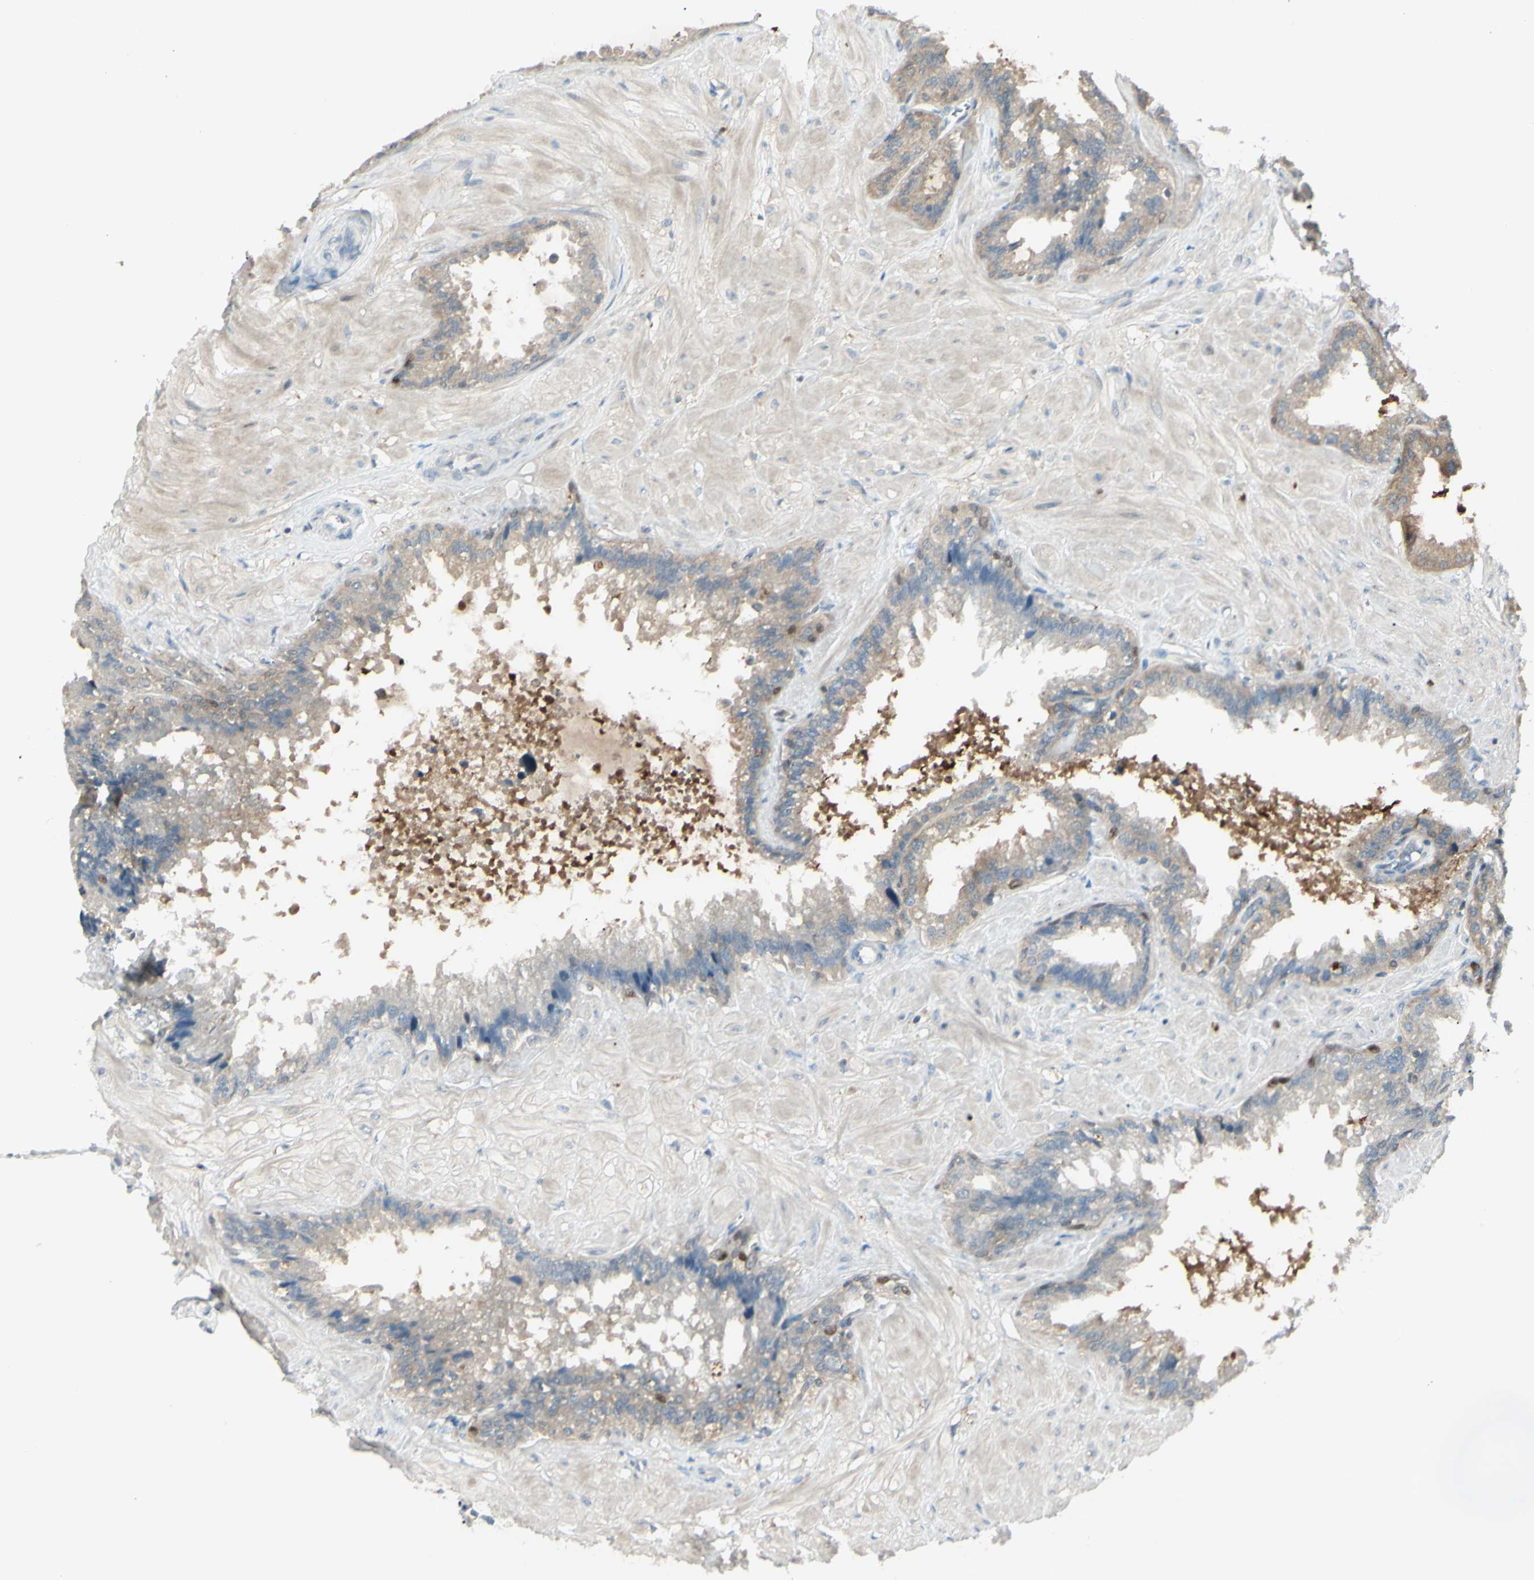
{"staining": {"intensity": "weak", "quantity": ">75%", "location": "cytoplasmic/membranous"}, "tissue": "seminal vesicle", "cell_type": "Glandular cells", "image_type": "normal", "snomed": [{"axis": "morphology", "description": "Normal tissue, NOS"}, {"axis": "topography", "description": "Seminal veicle"}], "caption": "DAB immunohistochemical staining of benign seminal vesicle displays weak cytoplasmic/membranous protein expression in about >75% of glandular cells.", "gene": "C1orf159", "patient": {"sex": "male", "age": 46}}